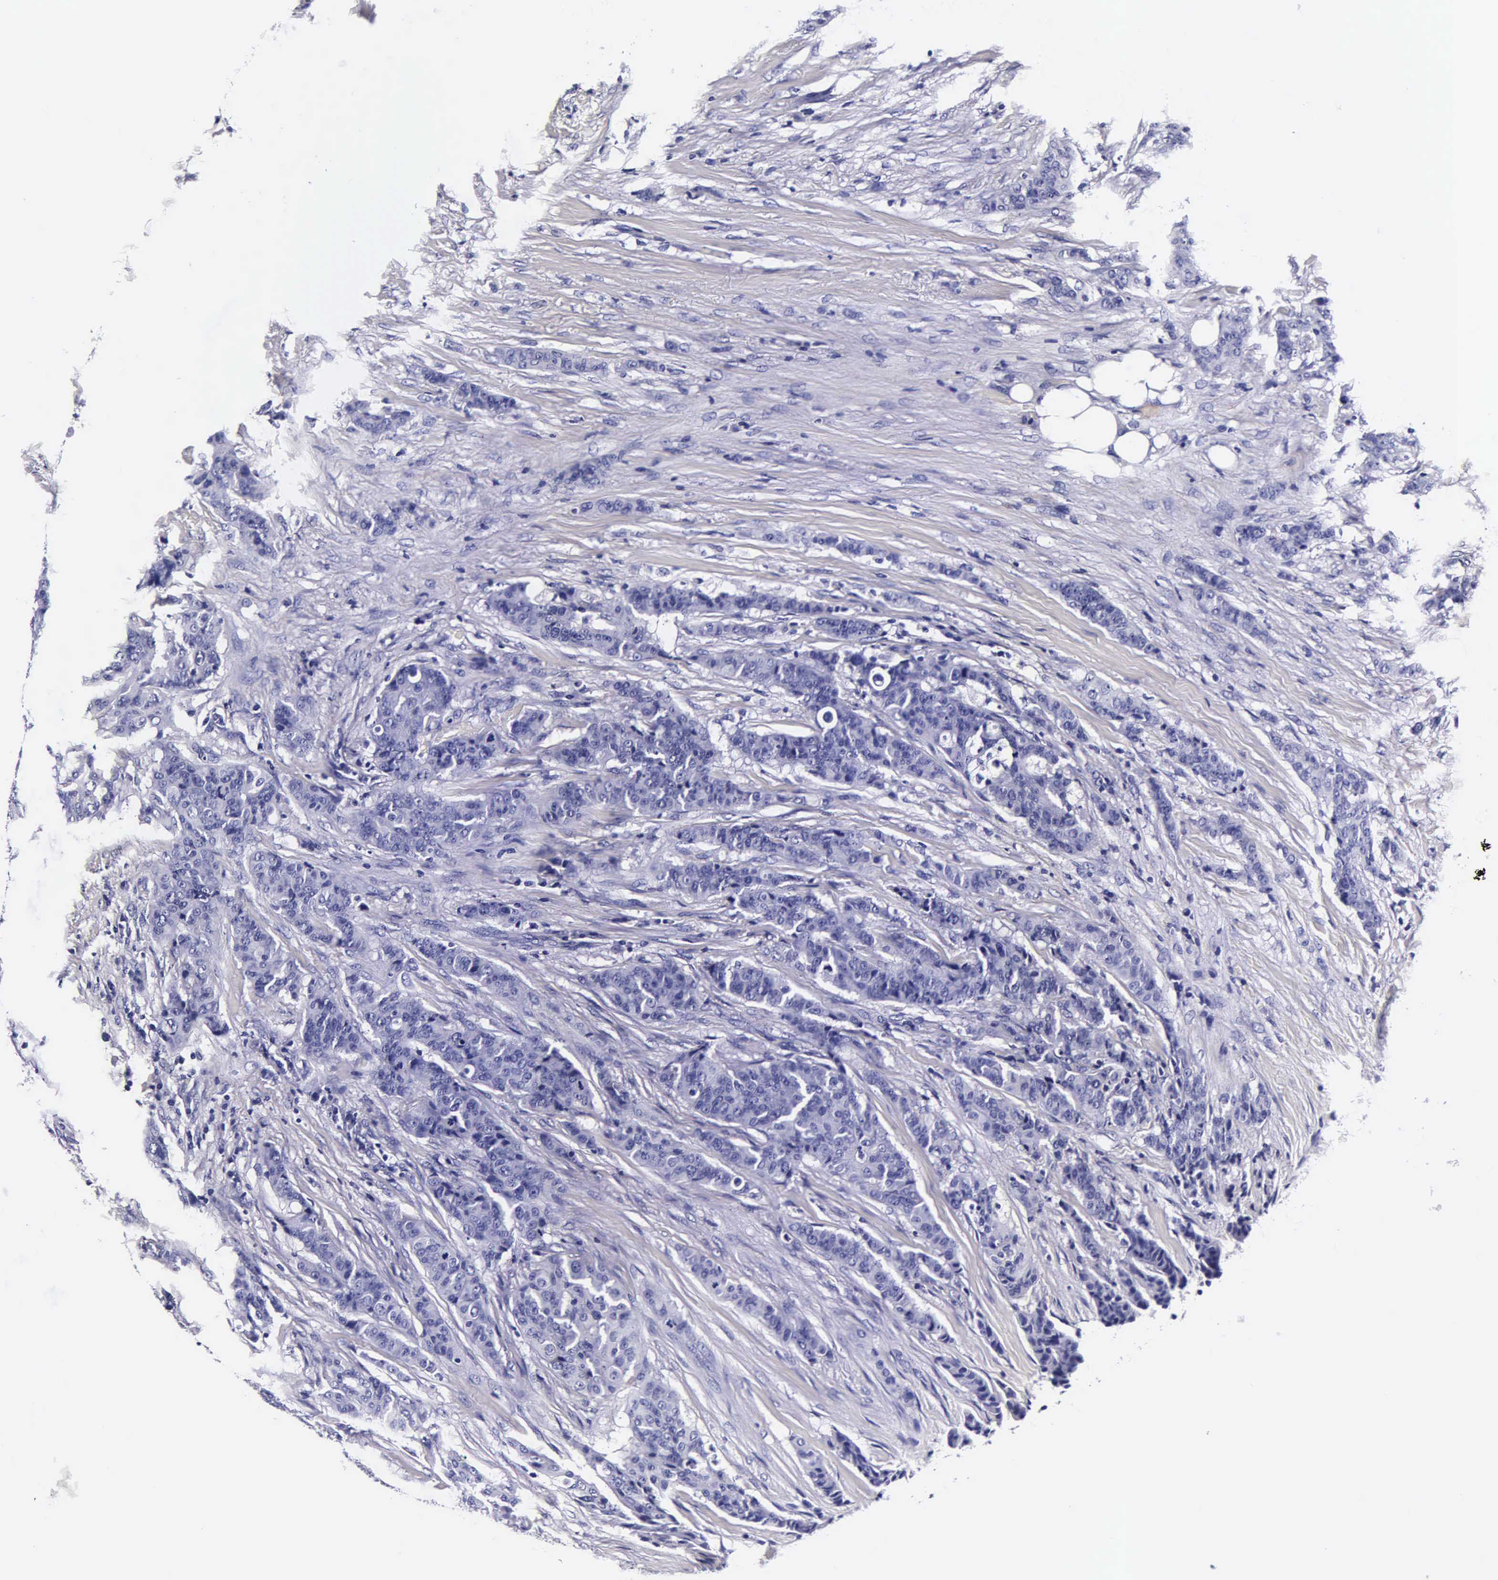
{"staining": {"intensity": "negative", "quantity": "none", "location": "none"}, "tissue": "breast cancer", "cell_type": "Tumor cells", "image_type": "cancer", "snomed": [{"axis": "morphology", "description": "Duct carcinoma"}, {"axis": "topography", "description": "Breast"}], "caption": "Immunohistochemical staining of breast cancer exhibits no significant staining in tumor cells. (Brightfield microscopy of DAB (3,3'-diaminobenzidine) immunohistochemistry at high magnification).", "gene": "IAPP", "patient": {"sex": "female", "age": 40}}